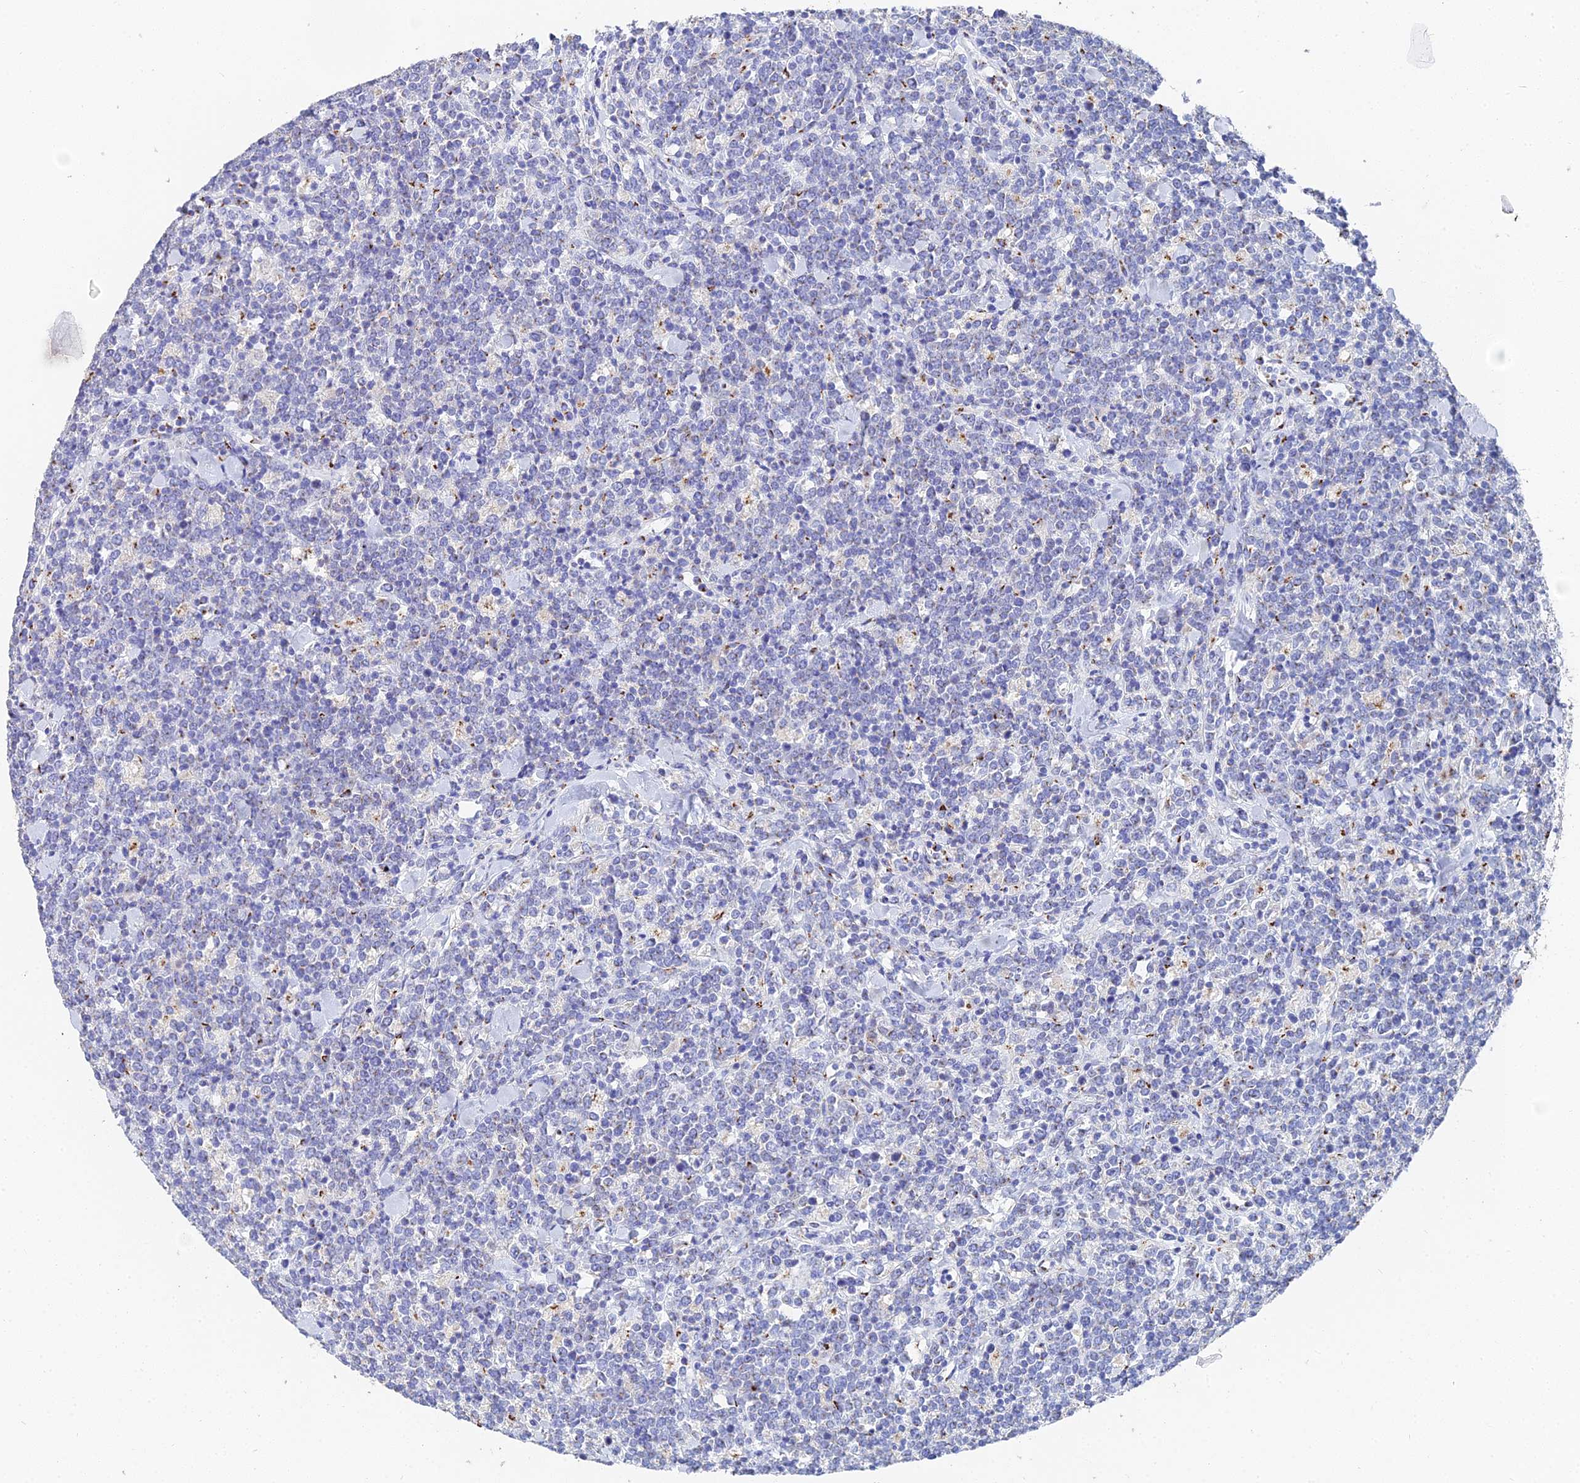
{"staining": {"intensity": "negative", "quantity": "none", "location": "none"}, "tissue": "lymphoma", "cell_type": "Tumor cells", "image_type": "cancer", "snomed": [{"axis": "morphology", "description": "Malignant lymphoma, non-Hodgkin's type, High grade"}, {"axis": "topography", "description": "Small intestine"}], "caption": "This is an immunohistochemistry histopathology image of human high-grade malignant lymphoma, non-Hodgkin's type. There is no staining in tumor cells.", "gene": "ENSG00000268674", "patient": {"sex": "male", "age": 8}}